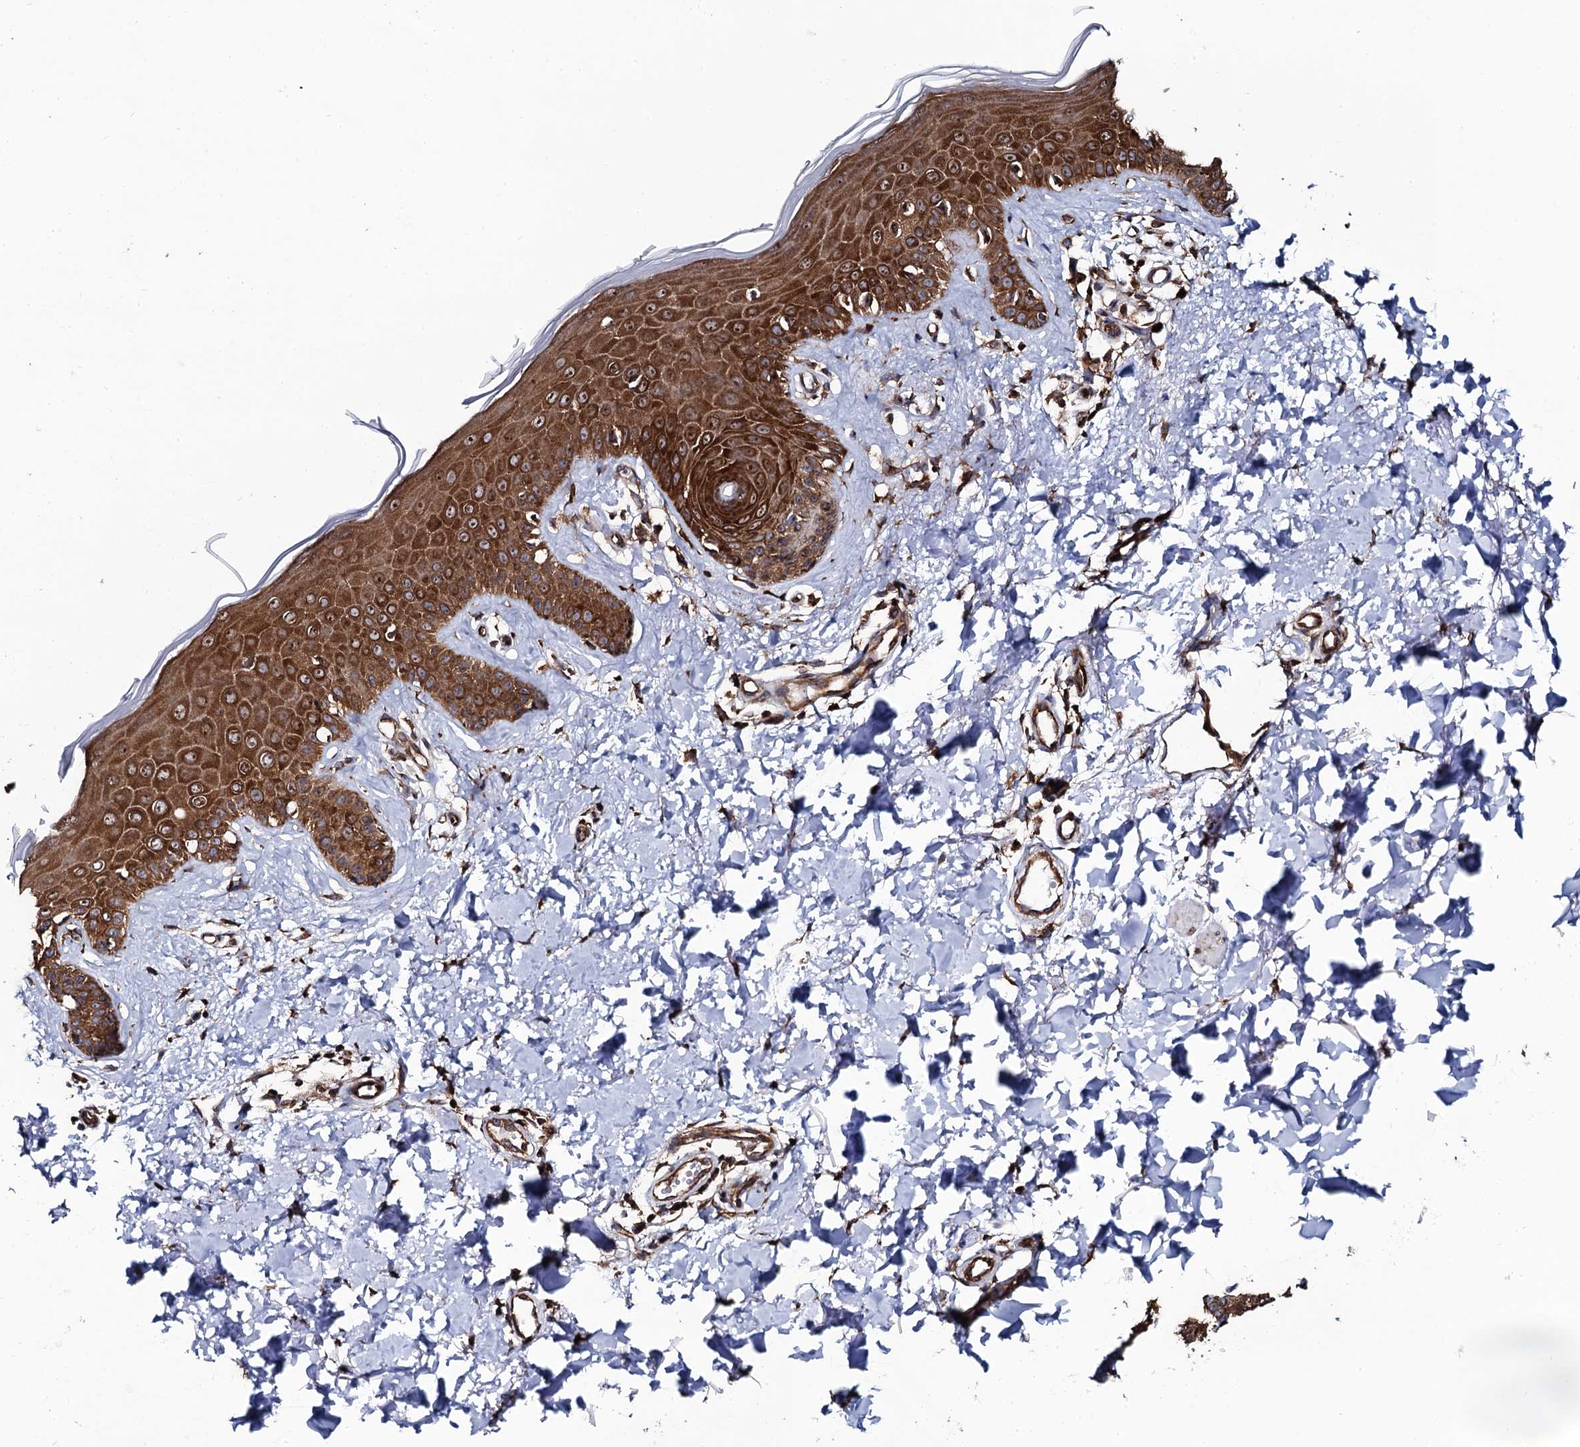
{"staining": {"intensity": "strong", "quantity": ">75%", "location": "cytoplasmic/membranous"}, "tissue": "skin", "cell_type": "Fibroblasts", "image_type": "normal", "snomed": [{"axis": "morphology", "description": "Normal tissue, NOS"}, {"axis": "topography", "description": "Skin"}], "caption": "The immunohistochemical stain highlights strong cytoplasmic/membranous staining in fibroblasts of benign skin. (Brightfield microscopy of DAB IHC at high magnification).", "gene": "SPTY2D1", "patient": {"sex": "female", "age": 58}}